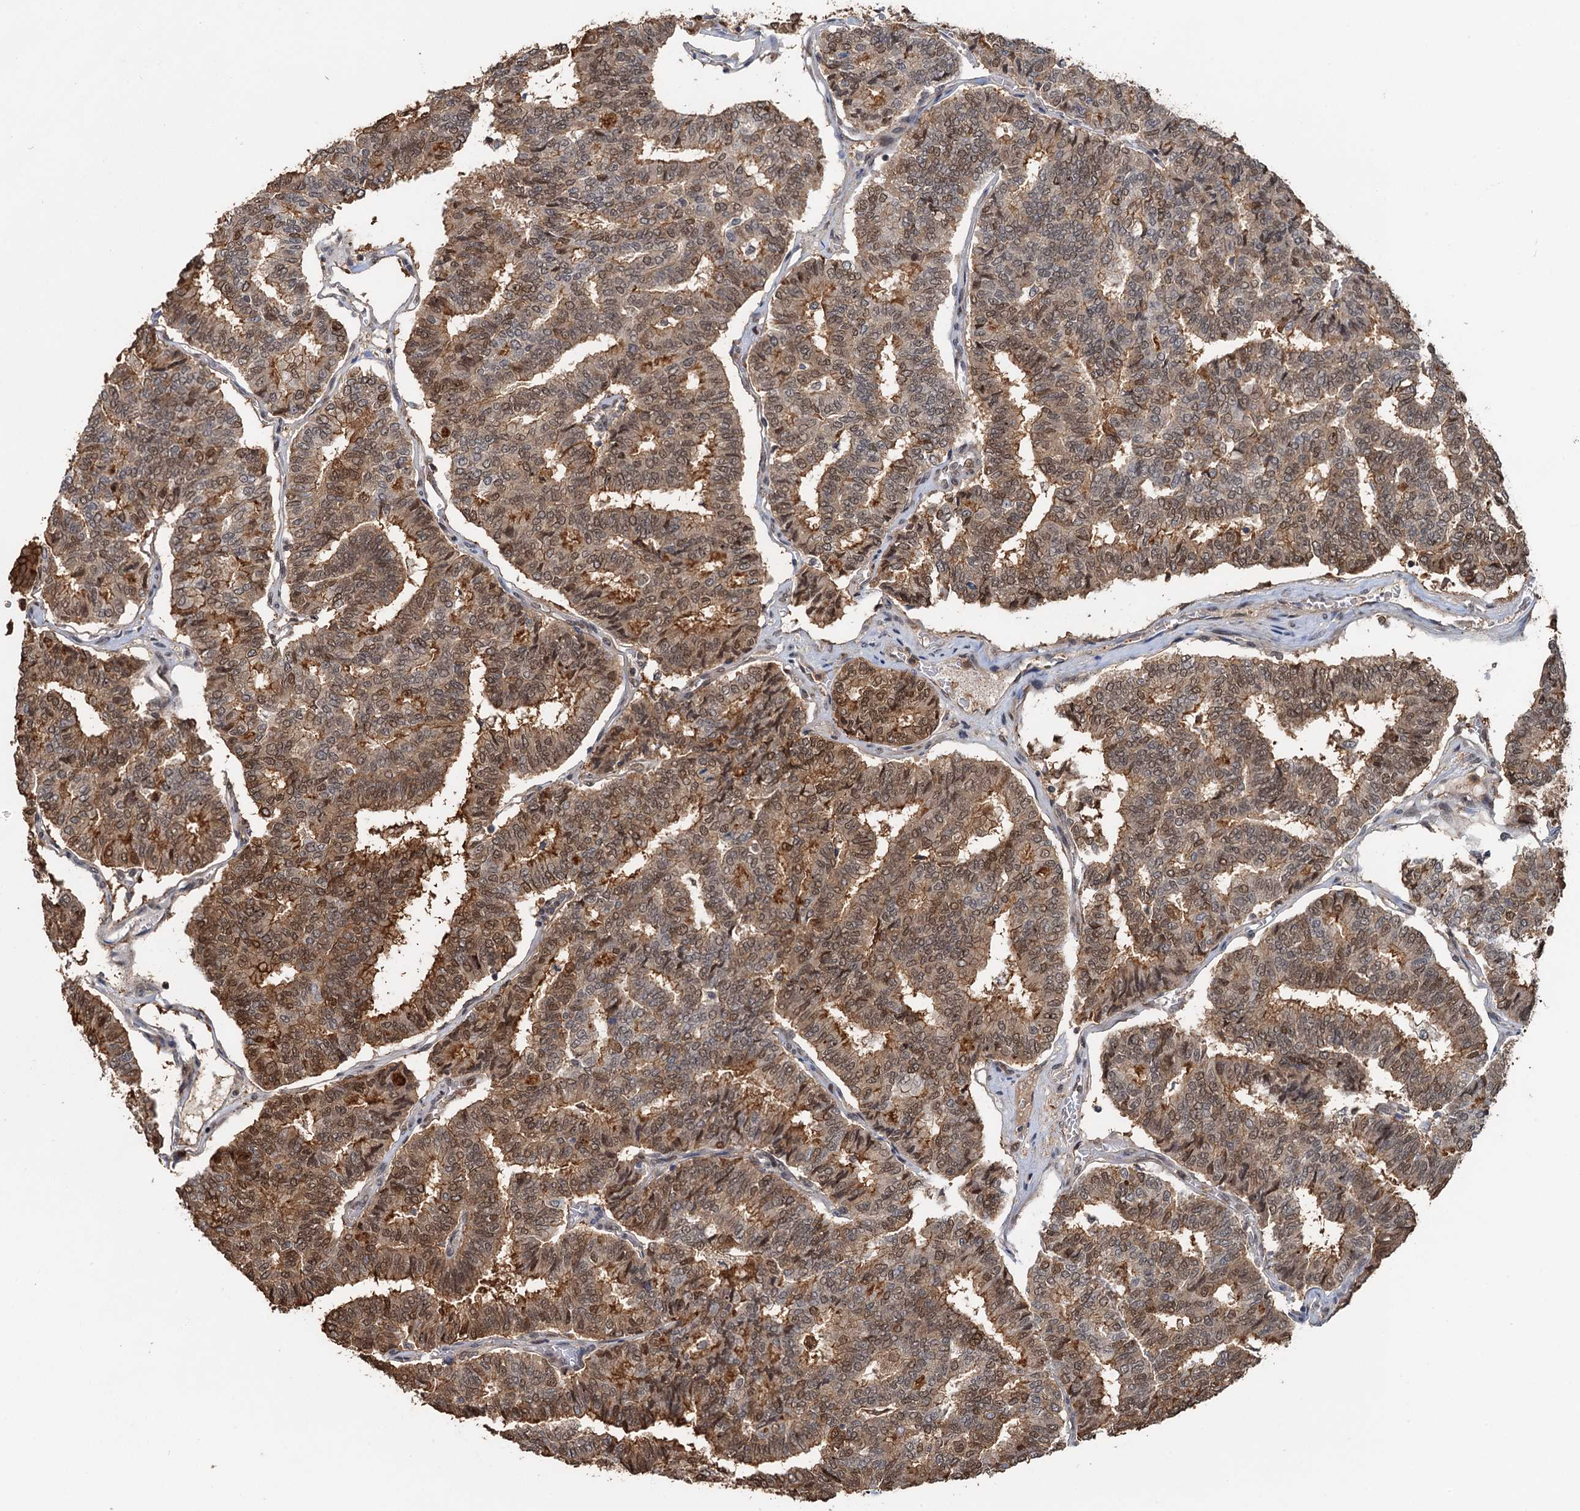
{"staining": {"intensity": "moderate", "quantity": ">75%", "location": "cytoplasmic/membranous,nuclear"}, "tissue": "thyroid cancer", "cell_type": "Tumor cells", "image_type": "cancer", "snomed": [{"axis": "morphology", "description": "Papillary adenocarcinoma, NOS"}, {"axis": "topography", "description": "Thyroid gland"}], "caption": "IHC photomicrograph of thyroid cancer (papillary adenocarcinoma) stained for a protein (brown), which demonstrates medium levels of moderate cytoplasmic/membranous and nuclear expression in approximately >75% of tumor cells.", "gene": "ZNF609", "patient": {"sex": "female", "age": 35}}